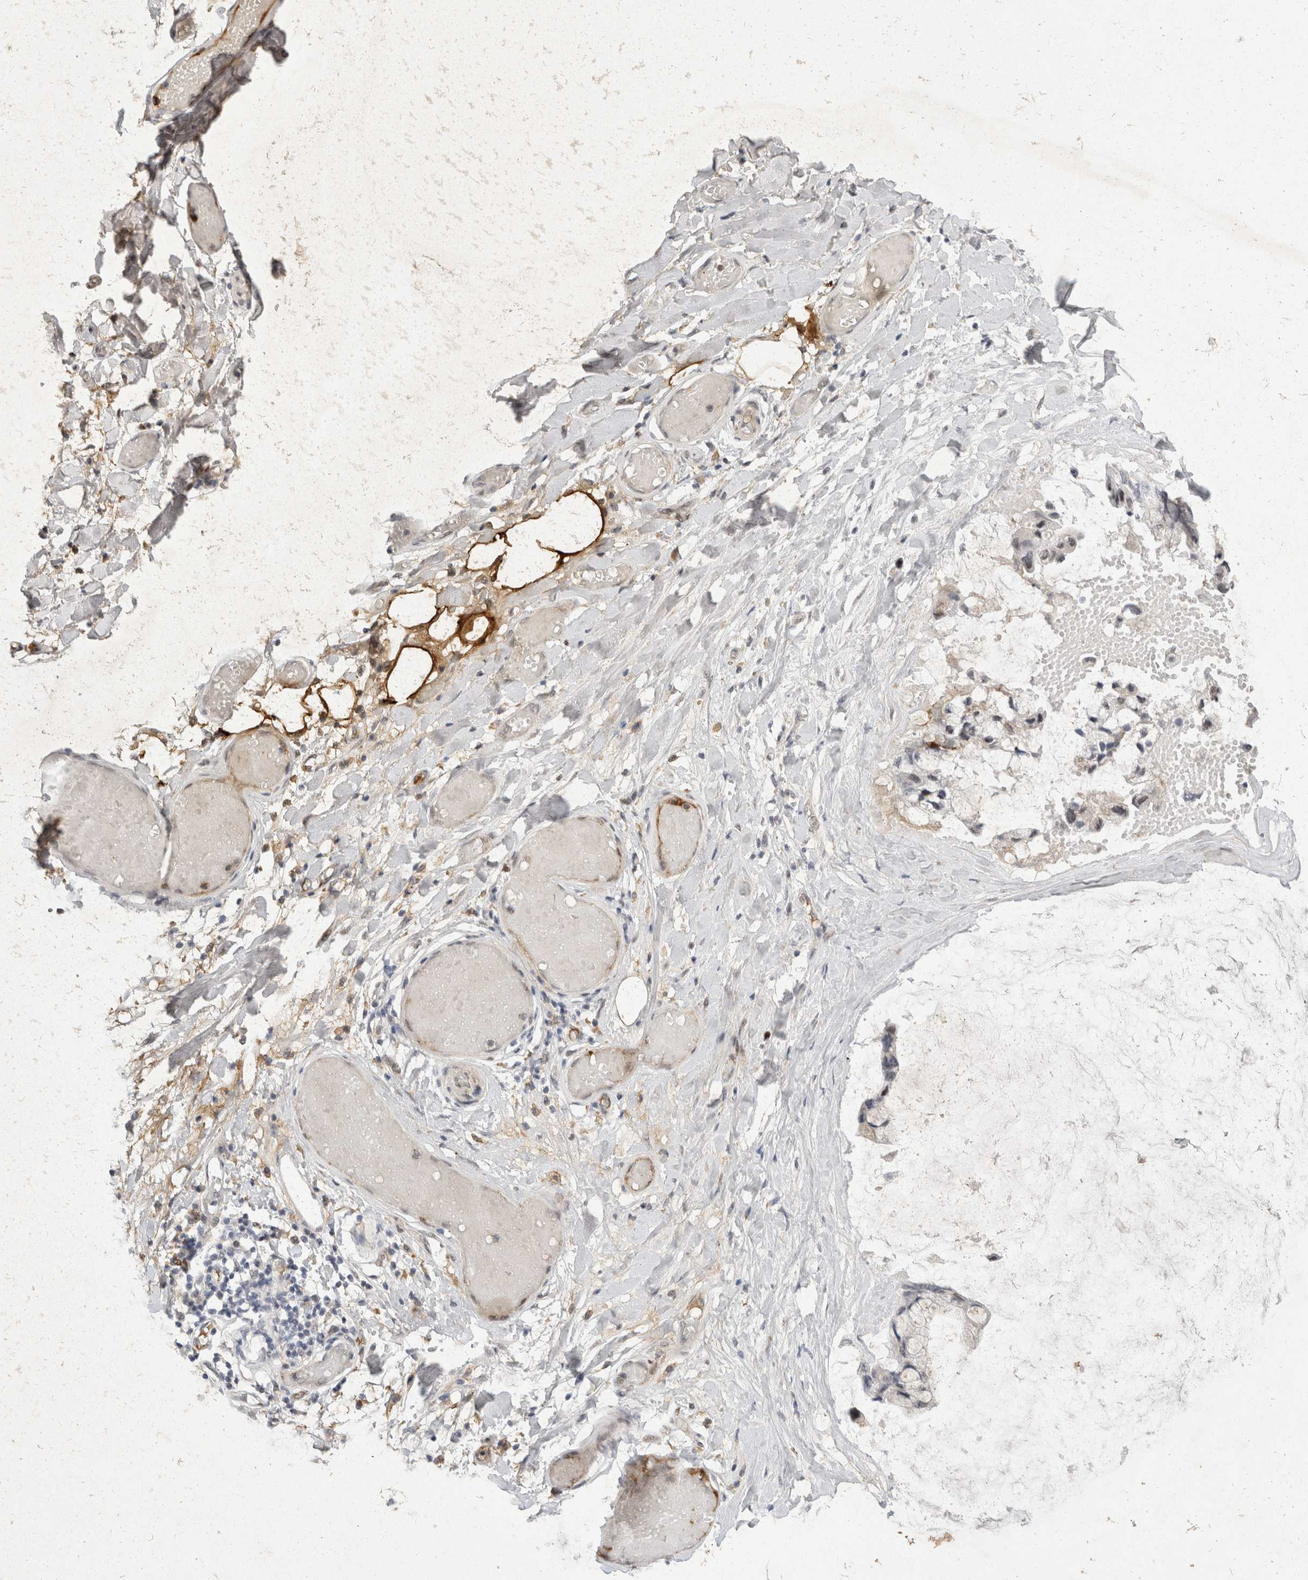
{"staining": {"intensity": "negative", "quantity": "none", "location": "none"}, "tissue": "ovarian cancer", "cell_type": "Tumor cells", "image_type": "cancer", "snomed": [{"axis": "morphology", "description": "Cystadenocarcinoma, mucinous, NOS"}, {"axis": "topography", "description": "Ovary"}], "caption": "A photomicrograph of human mucinous cystadenocarcinoma (ovarian) is negative for staining in tumor cells.", "gene": "TOM1L2", "patient": {"sex": "female", "age": 39}}